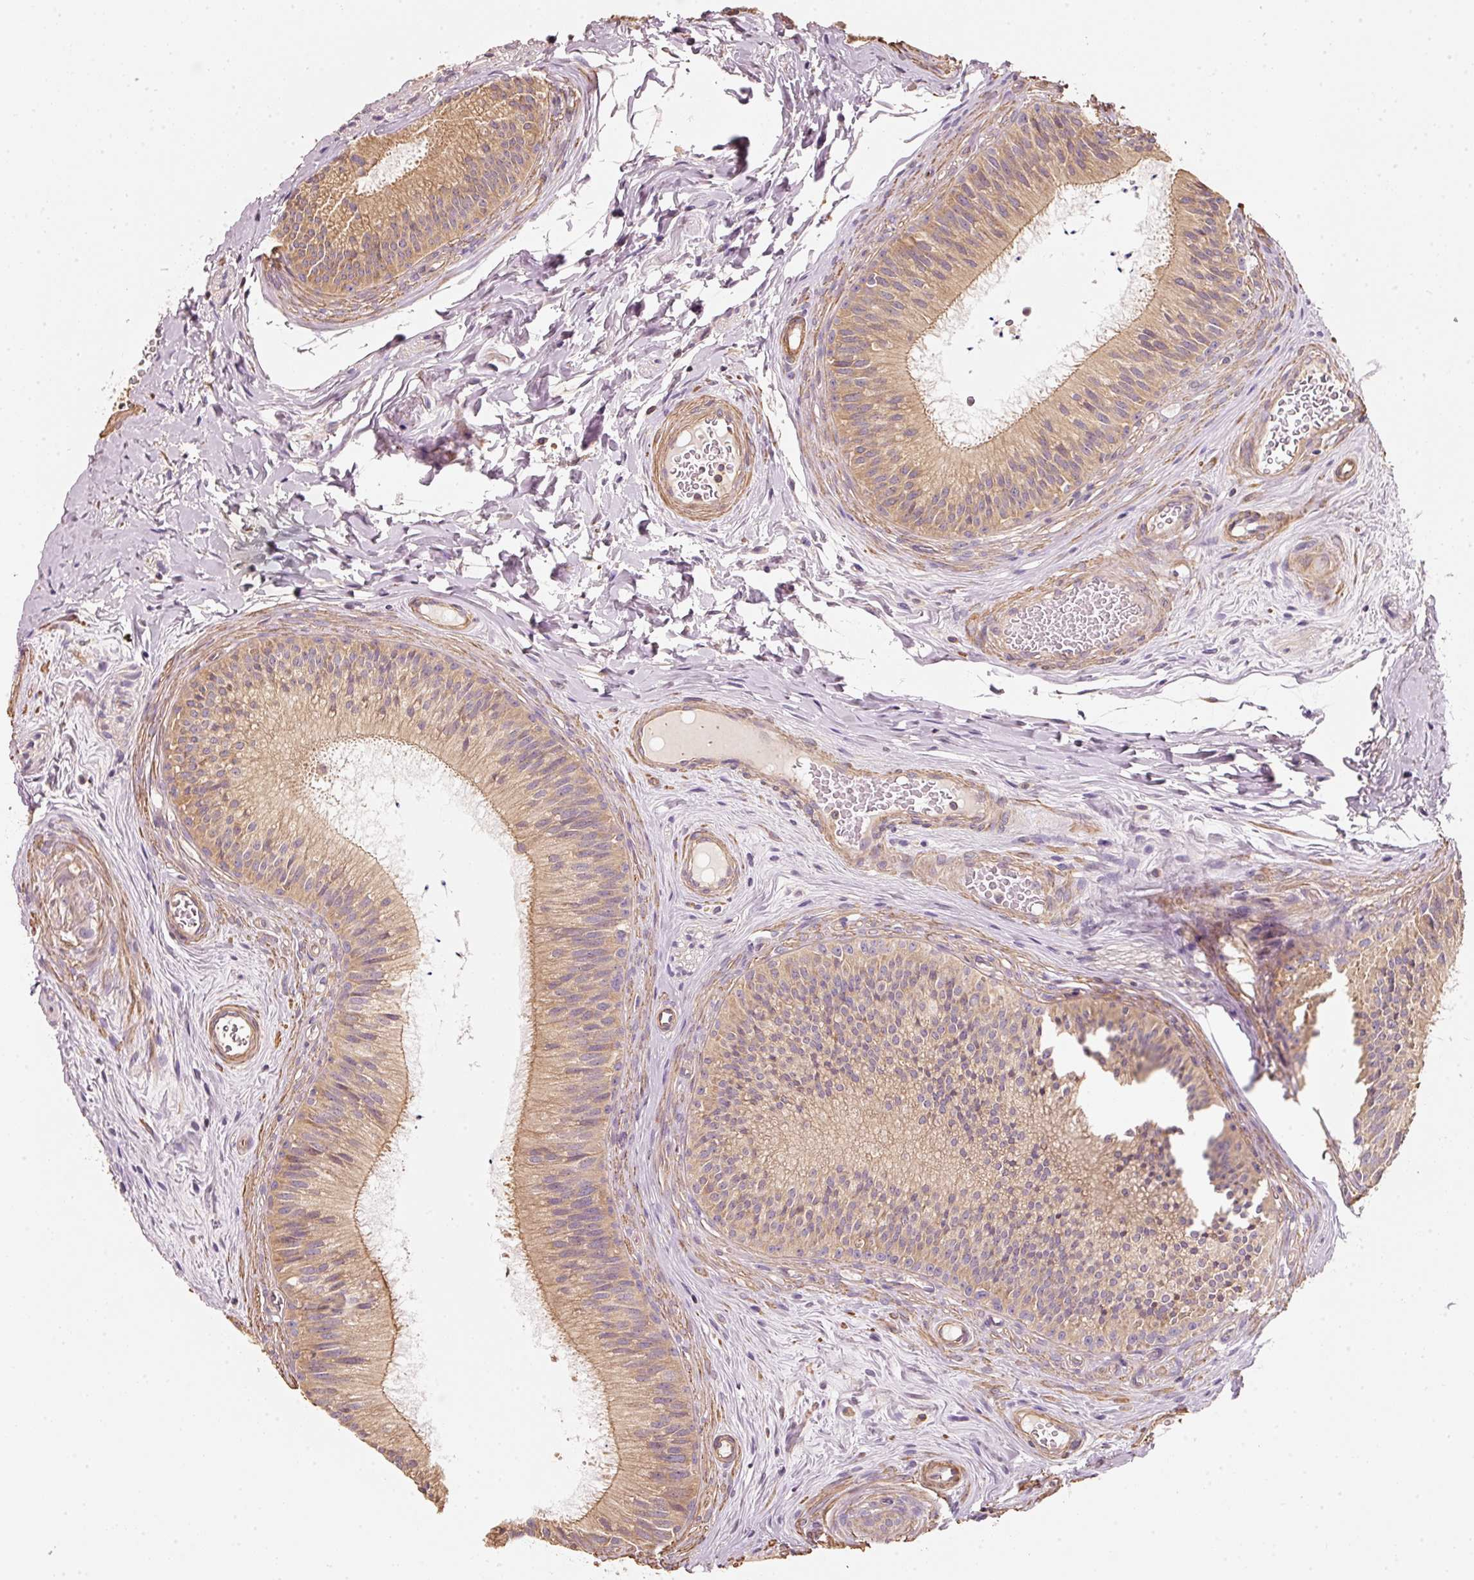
{"staining": {"intensity": "strong", "quantity": "25%-75%", "location": "cytoplasmic/membranous"}, "tissue": "epididymis", "cell_type": "Glandular cells", "image_type": "normal", "snomed": [{"axis": "morphology", "description": "Normal tissue, NOS"}, {"axis": "topography", "description": "Epididymis"}], "caption": "Immunohistochemistry (IHC) image of normal human epididymis stained for a protein (brown), which displays high levels of strong cytoplasmic/membranous expression in about 25%-75% of glandular cells.", "gene": "CEP95", "patient": {"sex": "male", "age": 24}}